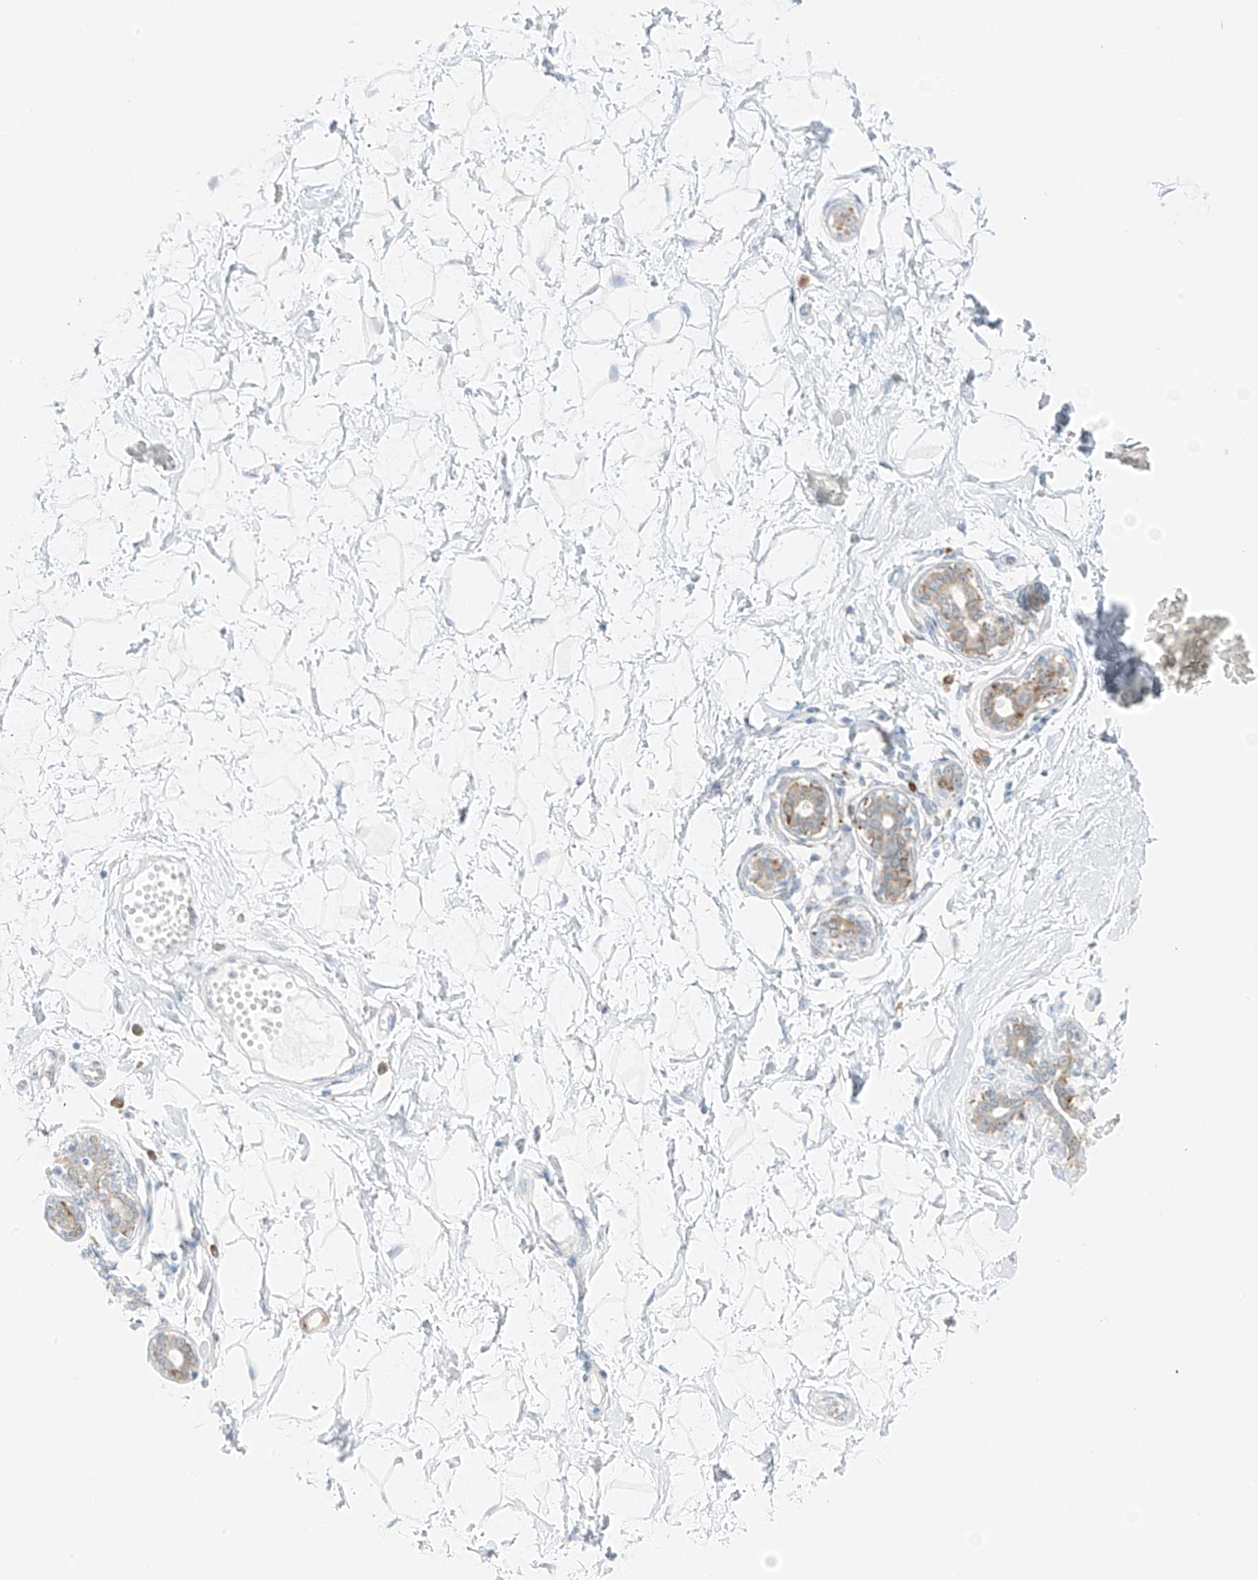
{"staining": {"intensity": "negative", "quantity": "none", "location": "none"}, "tissue": "breast", "cell_type": "Adipocytes", "image_type": "normal", "snomed": [{"axis": "morphology", "description": "Normal tissue, NOS"}, {"axis": "morphology", "description": "Adenoma, NOS"}, {"axis": "topography", "description": "Breast"}], "caption": "This is an immunohistochemistry photomicrograph of normal human breast. There is no positivity in adipocytes.", "gene": "LRRC59", "patient": {"sex": "female", "age": 23}}